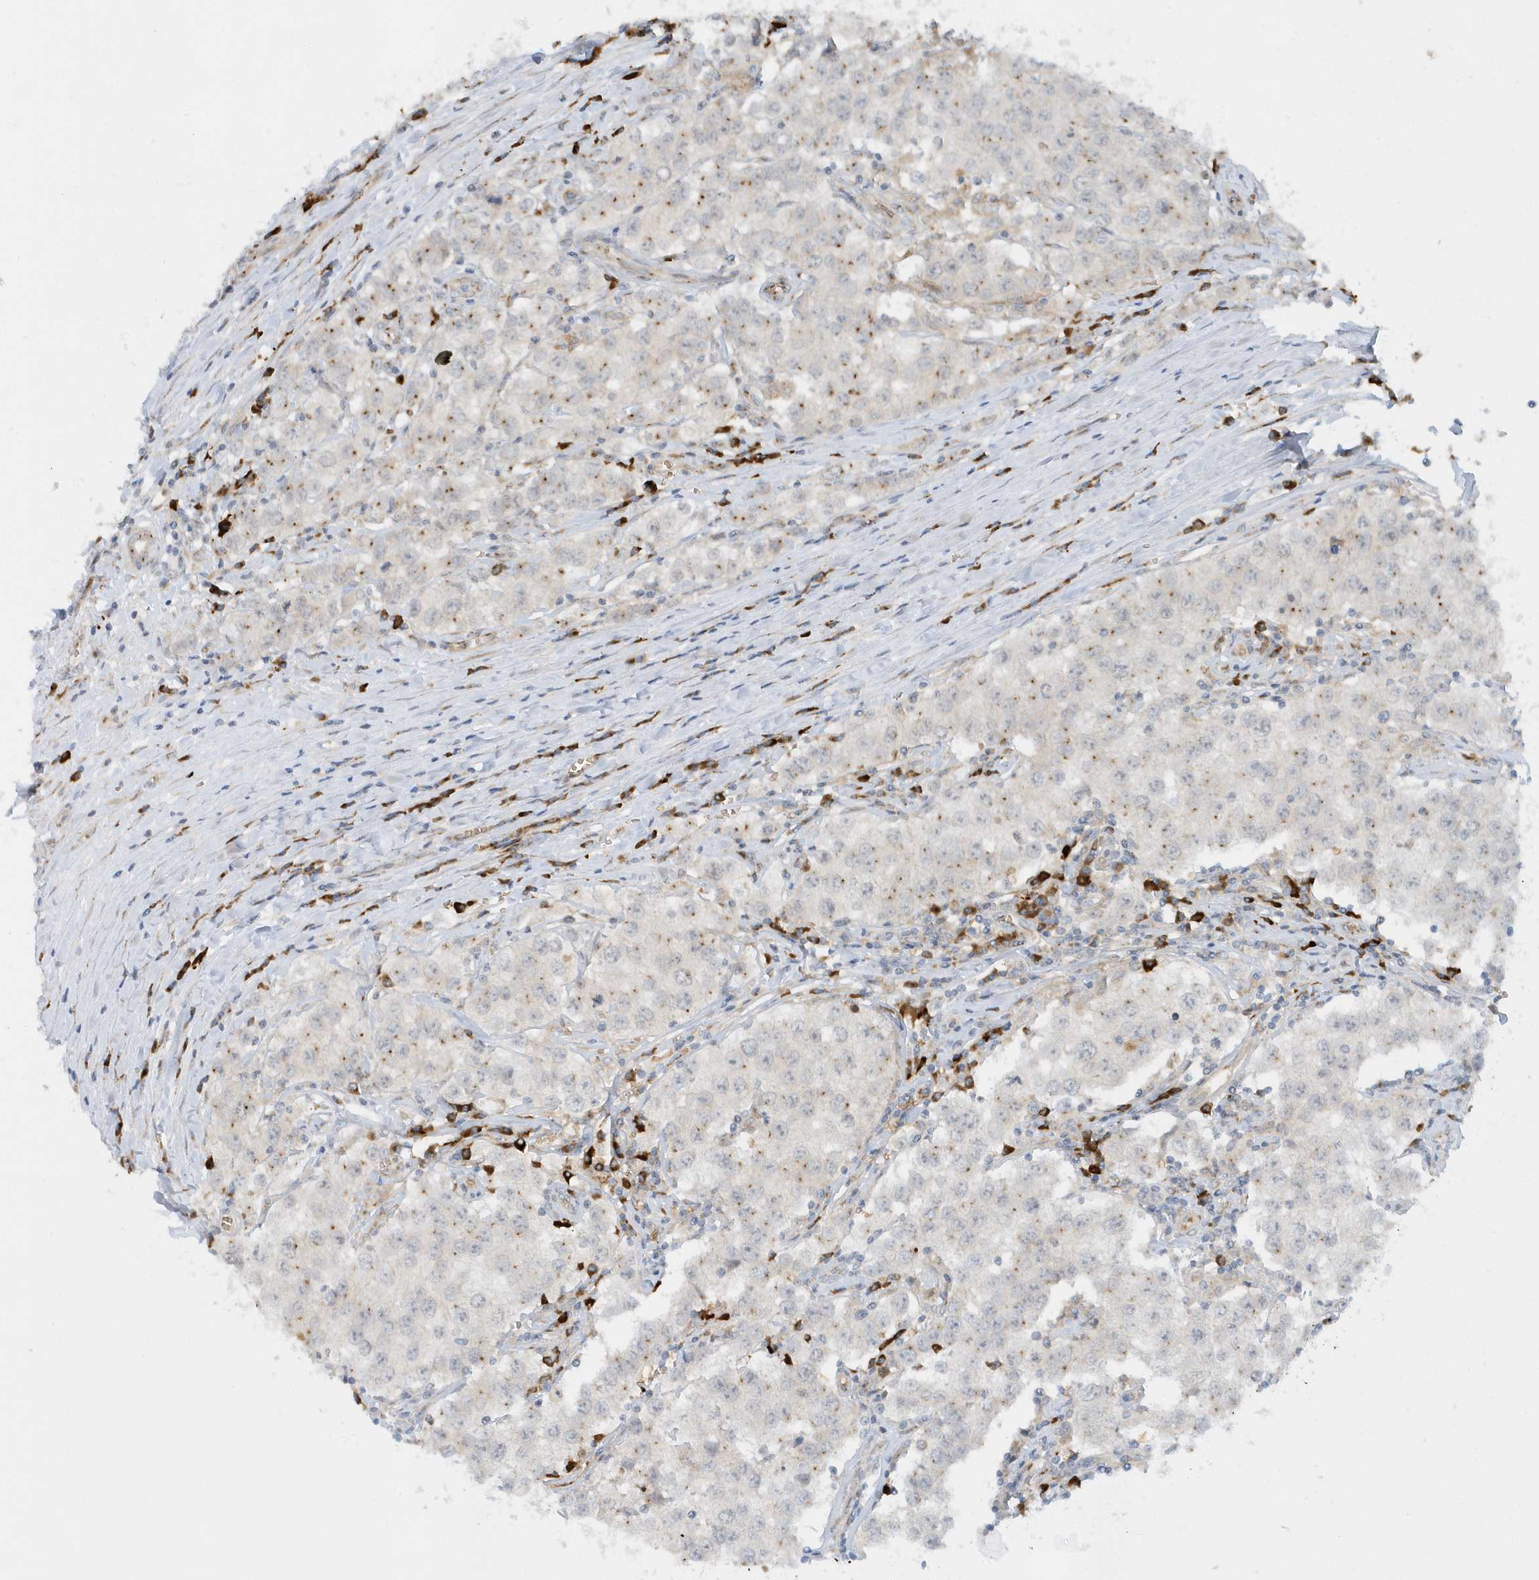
{"staining": {"intensity": "weak", "quantity": "25%-75%", "location": "cytoplasmic/membranous"}, "tissue": "testis cancer", "cell_type": "Tumor cells", "image_type": "cancer", "snomed": [{"axis": "morphology", "description": "Seminoma, NOS"}, {"axis": "morphology", "description": "Carcinoma, Embryonal, NOS"}, {"axis": "topography", "description": "Testis"}], "caption": "A brown stain labels weak cytoplasmic/membranous expression of a protein in human seminoma (testis) tumor cells.", "gene": "RPP40", "patient": {"sex": "male", "age": 43}}